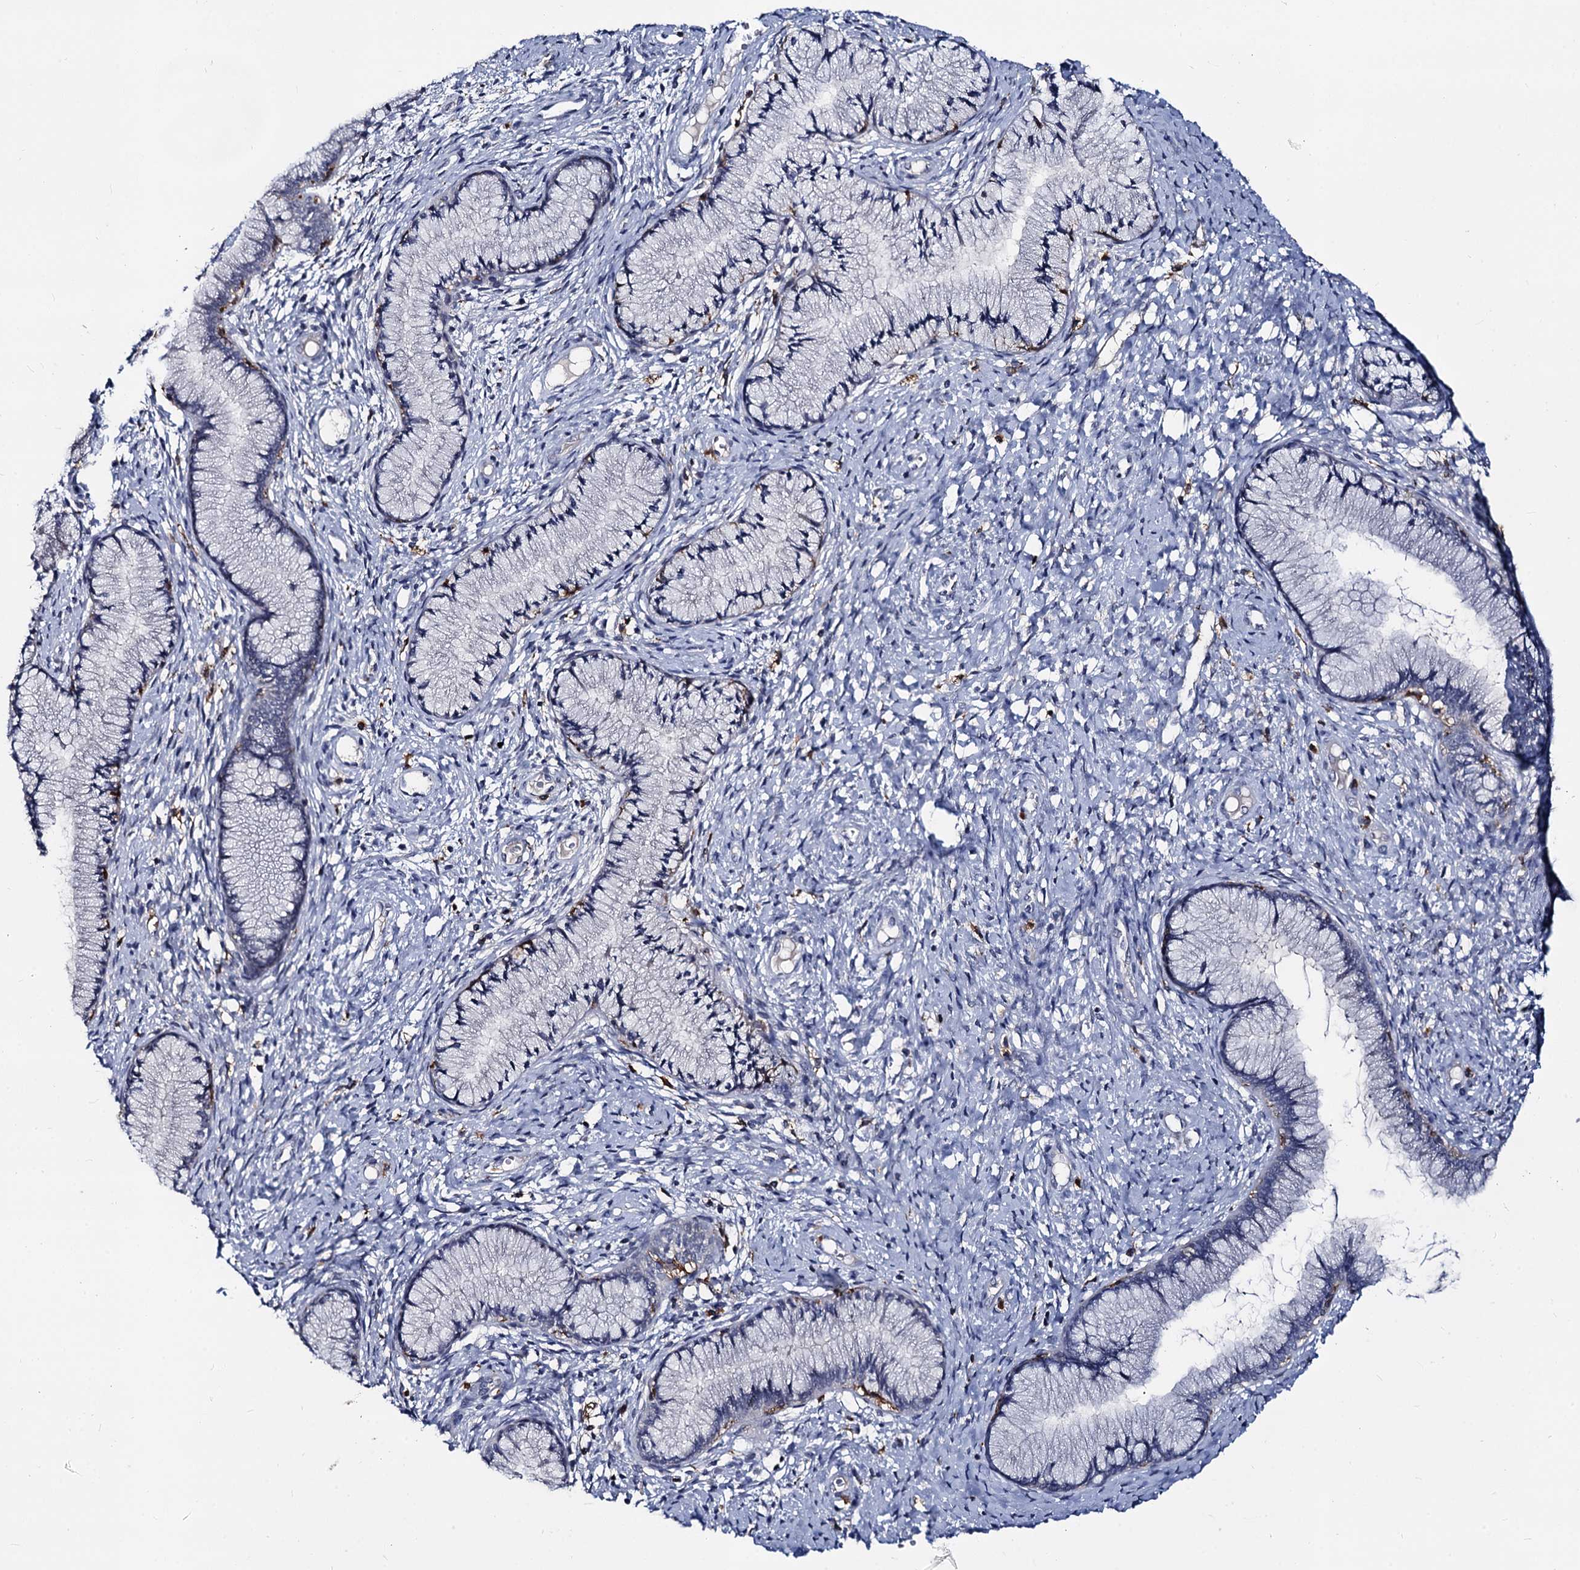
{"staining": {"intensity": "moderate", "quantity": "<25%", "location": "cytoplasmic/membranous"}, "tissue": "cervix", "cell_type": "Glandular cells", "image_type": "normal", "snomed": [{"axis": "morphology", "description": "Normal tissue, NOS"}, {"axis": "topography", "description": "Cervix"}], "caption": "DAB (3,3'-diaminobenzidine) immunohistochemical staining of benign cervix displays moderate cytoplasmic/membranous protein expression in about <25% of glandular cells. The staining is performed using DAB (3,3'-diaminobenzidine) brown chromogen to label protein expression. The nuclei are counter-stained blue using hematoxylin.", "gene": "RHOG", "patient": {"sex": "female", "age": 42}}